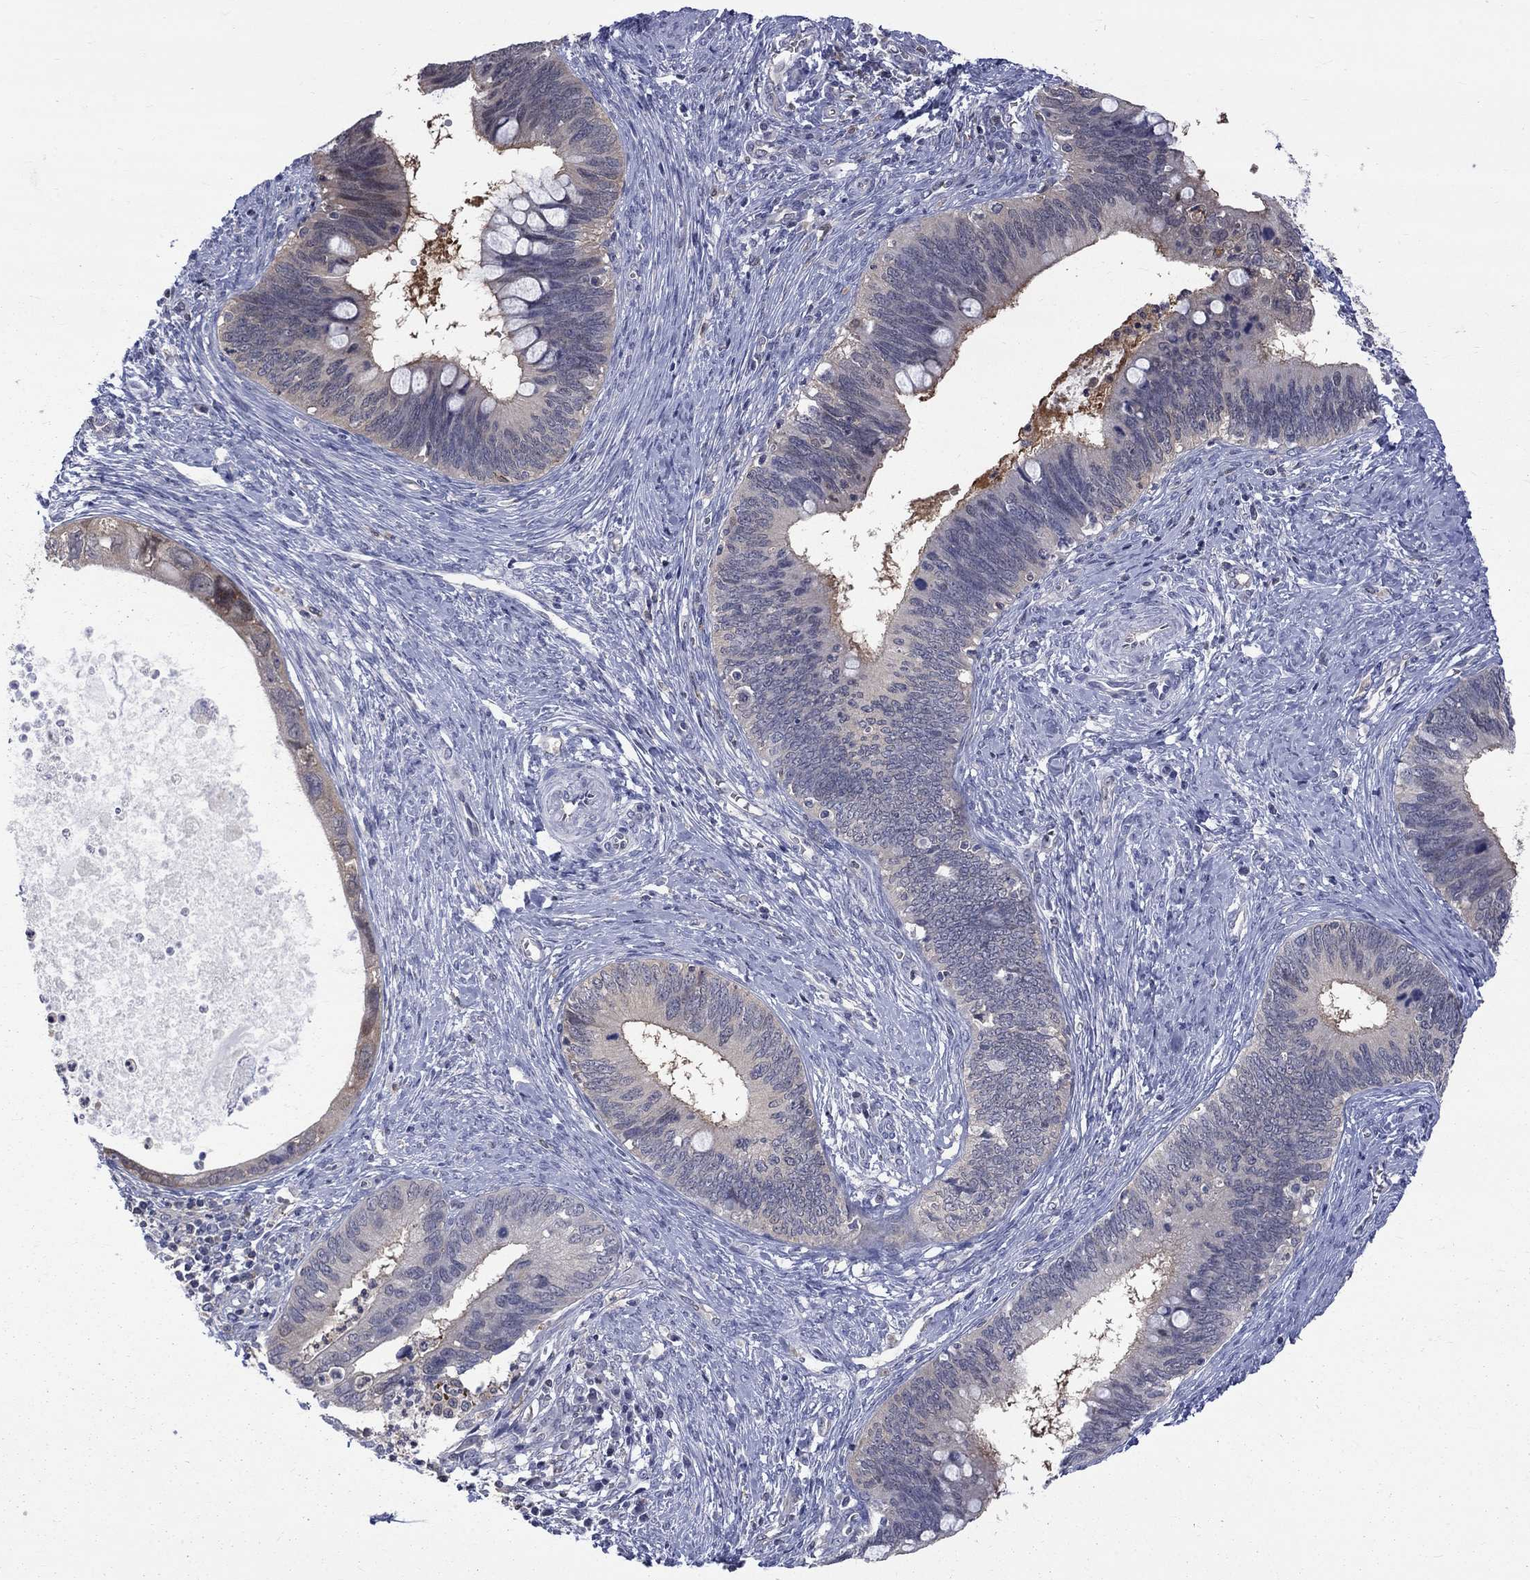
{"staining": {"intensity": "moderate", "quantity": "<25%", "location": "cytoplasmic/membranous"}, "tissue": "cervical cancer", "cell_type": "Tumor cells", "image_type": "cancer", "snomed": [{"axis": "morphology", "description": "Adenocarcinoma, NOS"}, {"axis": "topography", "description": "Cervix"}], "caption": "Immunohistochemical staining of cervical cancer reveals low levels of moderate cytoplasmic/membranous protein expression in about <25% of tumor cells. (Brightfield microscopy of DAB IHC at high magnification).", "gene": "HKDC1", "patient": {"sex": "female", "age": 42}}